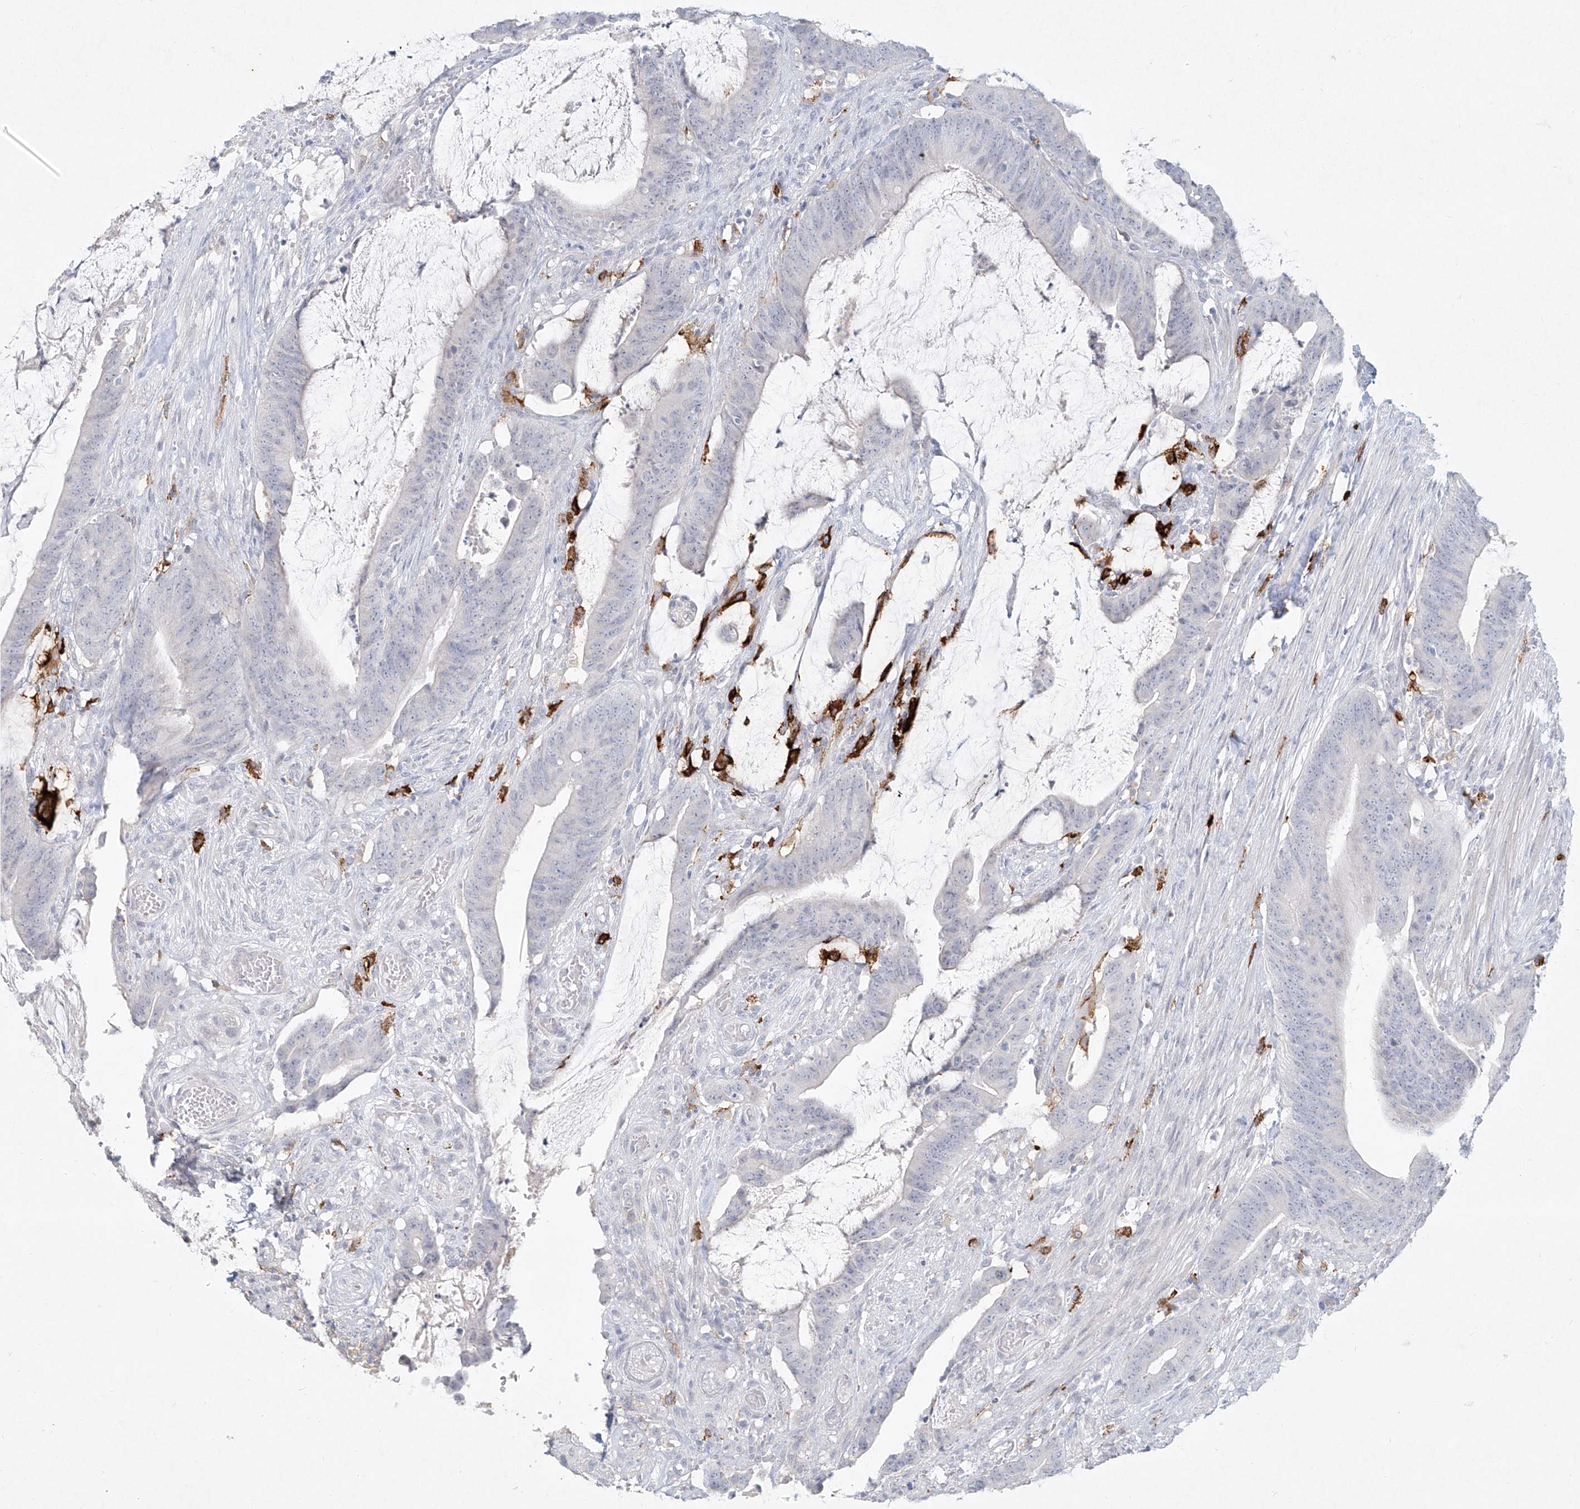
{"staining": {"intensity": "negative", "quantity": "none", "location": "none"}, "tissue": "colorectal cancer", "cell_type": "Tumor cells", "image_type": "cancer", "snomed": [{"axis": "morphology", "description": "Adenocarcinoma, NOS"}, {"axis": "topography", "description": "Rectum"}], "caption": "A histopathology image of human colorectal cancer is negative for staining in tumor cells.", "gene": "CD209", "patient": {"sex": "female", "age": 66}}